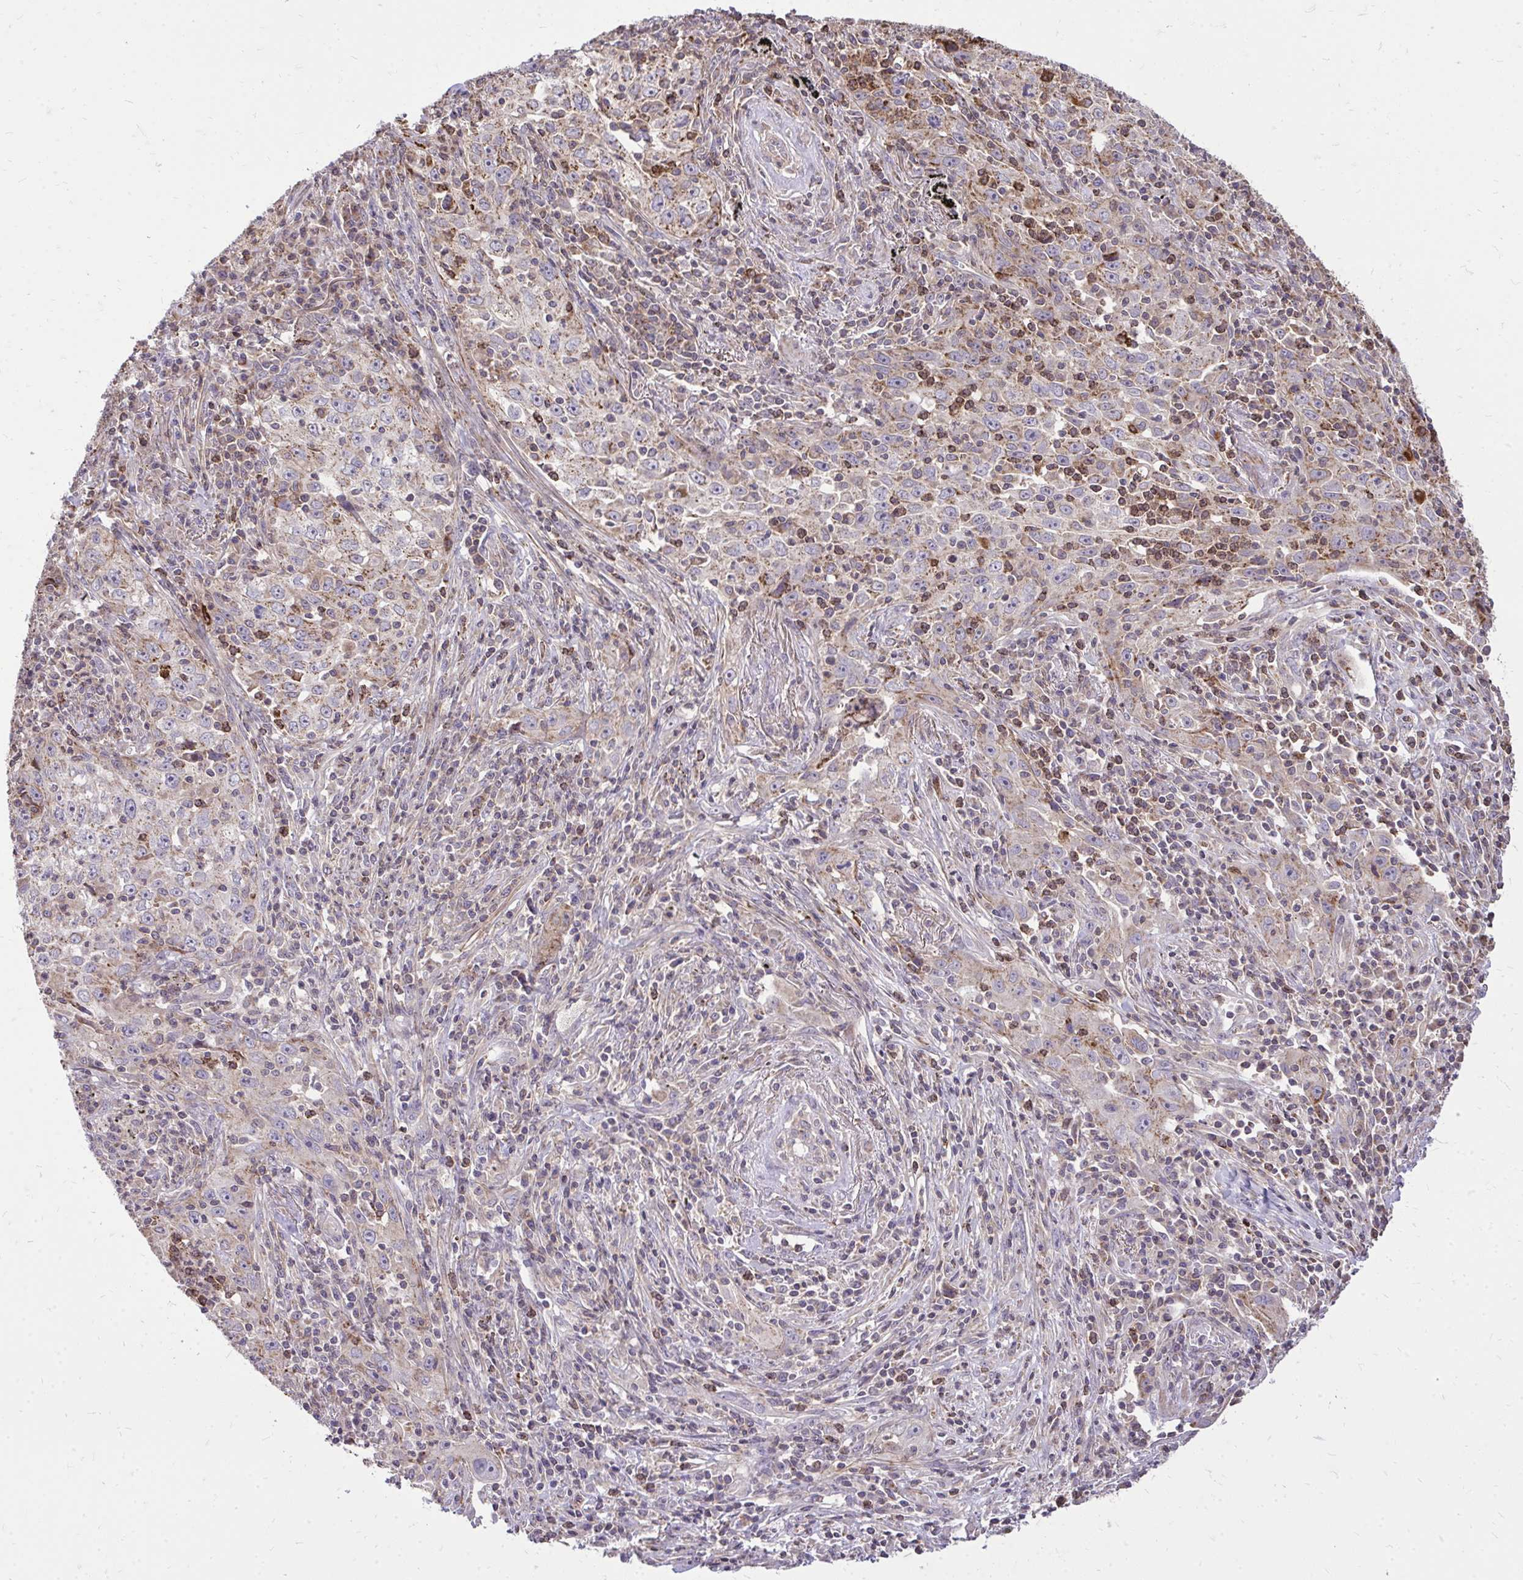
{"staining": {"intensity": "weak", "quantity": "<25%", "location": "cytoplasmic/membranous"}, "tissue": "lung cancer", "cell_type": "Tumor cells", "image_type": "cancer", "snomed": [{"axis": "morphology", "description": "Squamous cell carcinoma, NOS"}, {"axis": "topography", "description": "Lung"}], "caption": "Histopathology image shows no protein positivity in tumor cells of lung cancer tissue.", "gene": "SLC7A5", "patient": {"sex": "male", "age": 71}}